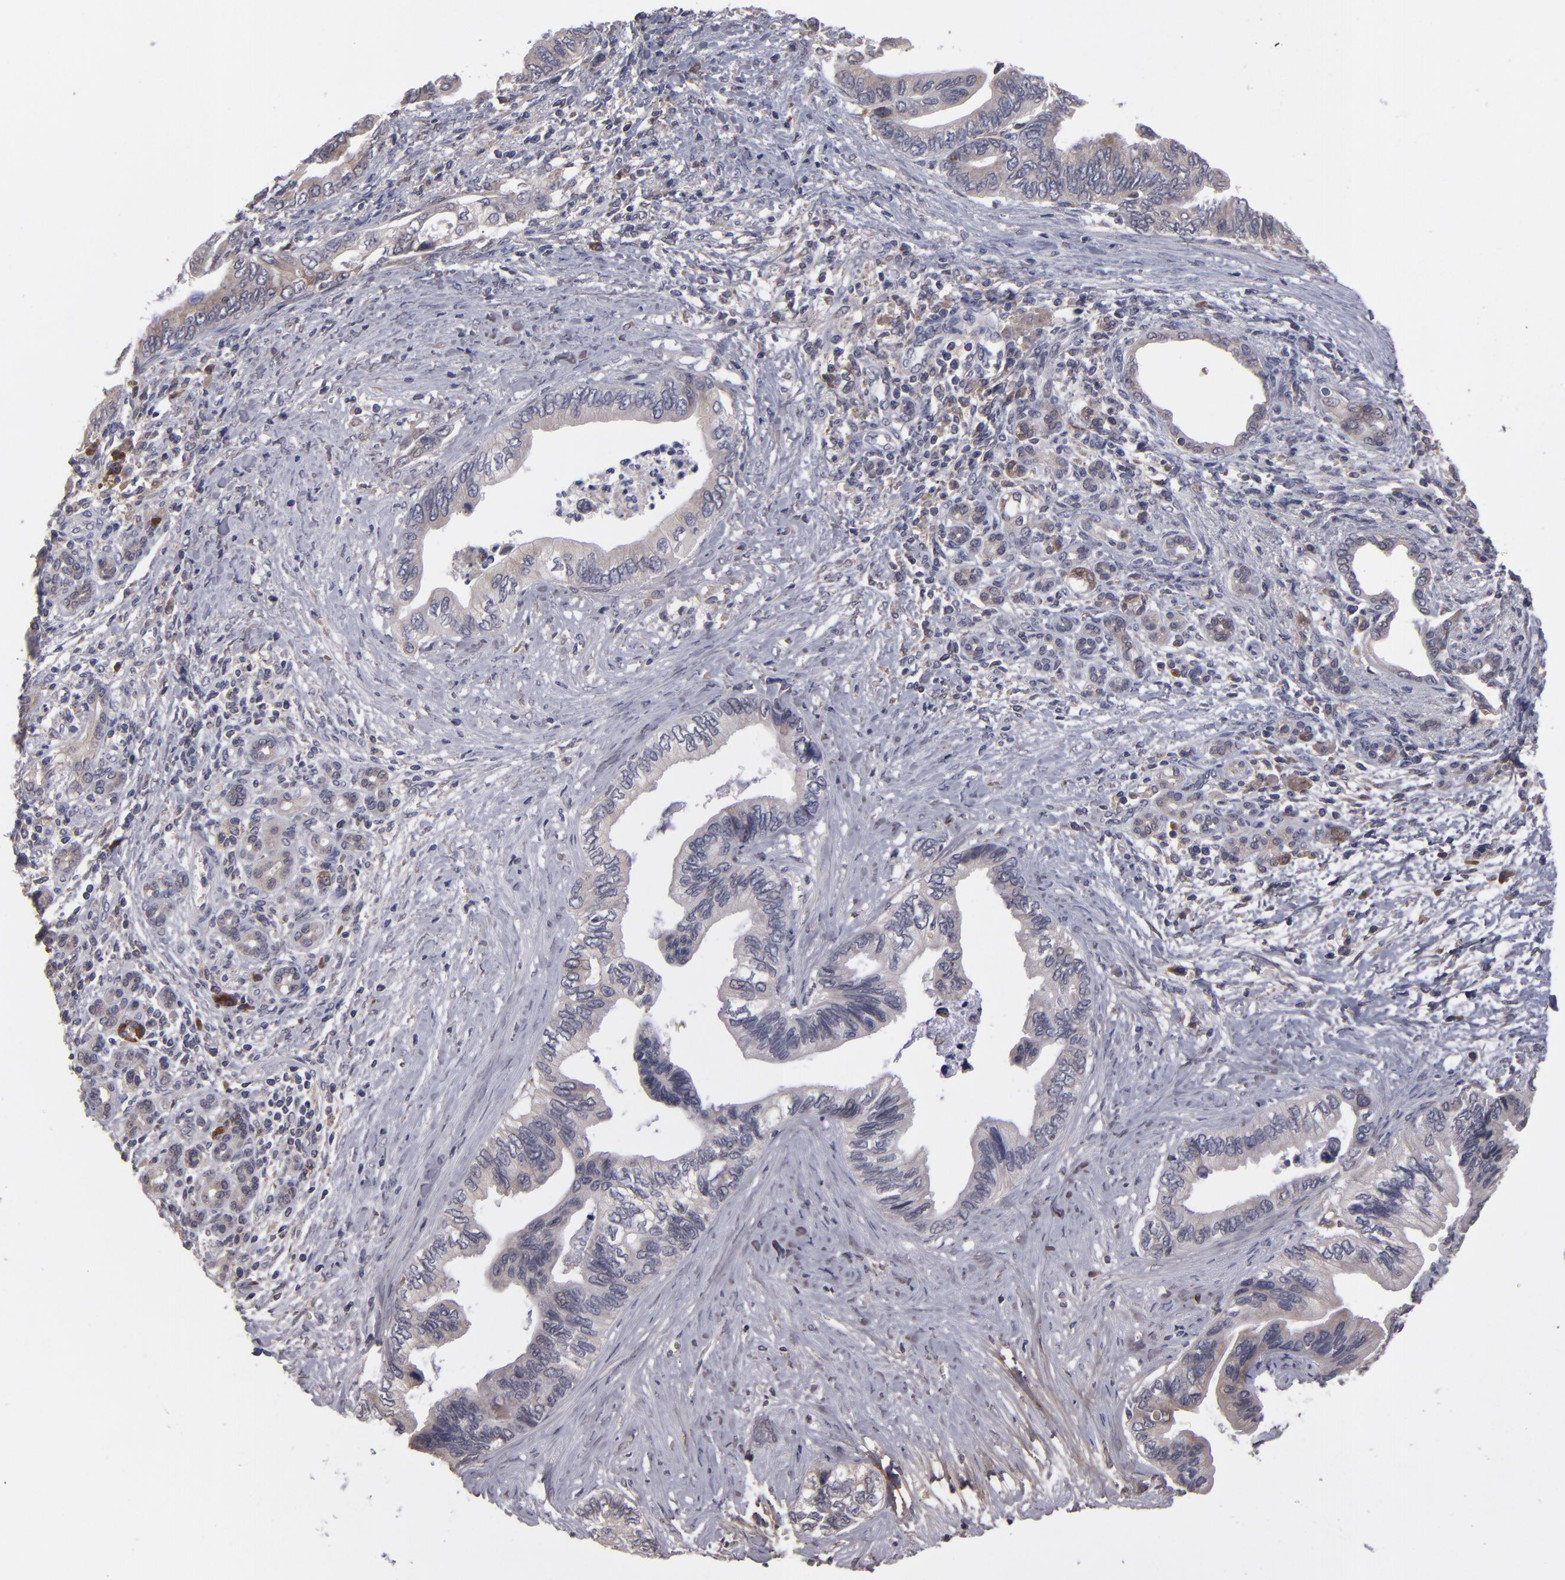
{"staining": {"intensity": "weak", "quantity": "25%-75%", "location": "cytoplasmic/membranous"}, "tissue": "pancreatic cancer", "cell_type": "Tumor cells", "image_type": "cancer", "snomed": [{"axis": "morphology", "description": "Adenocarcinoma, NOS"}, {"axis": "topography", "description": "Pancreas"}], "caption": "DAB (3,3'-diaminobenzidine) immunohistochemical staining of human pancreatic cancer (adenocarcinoma) demonstrates weak cytoplasmic/membranous protein positivity in about 25%-75% of tumor cells.", "gene": "IL12A", "patient": {"sex": "female", "age": 66}}